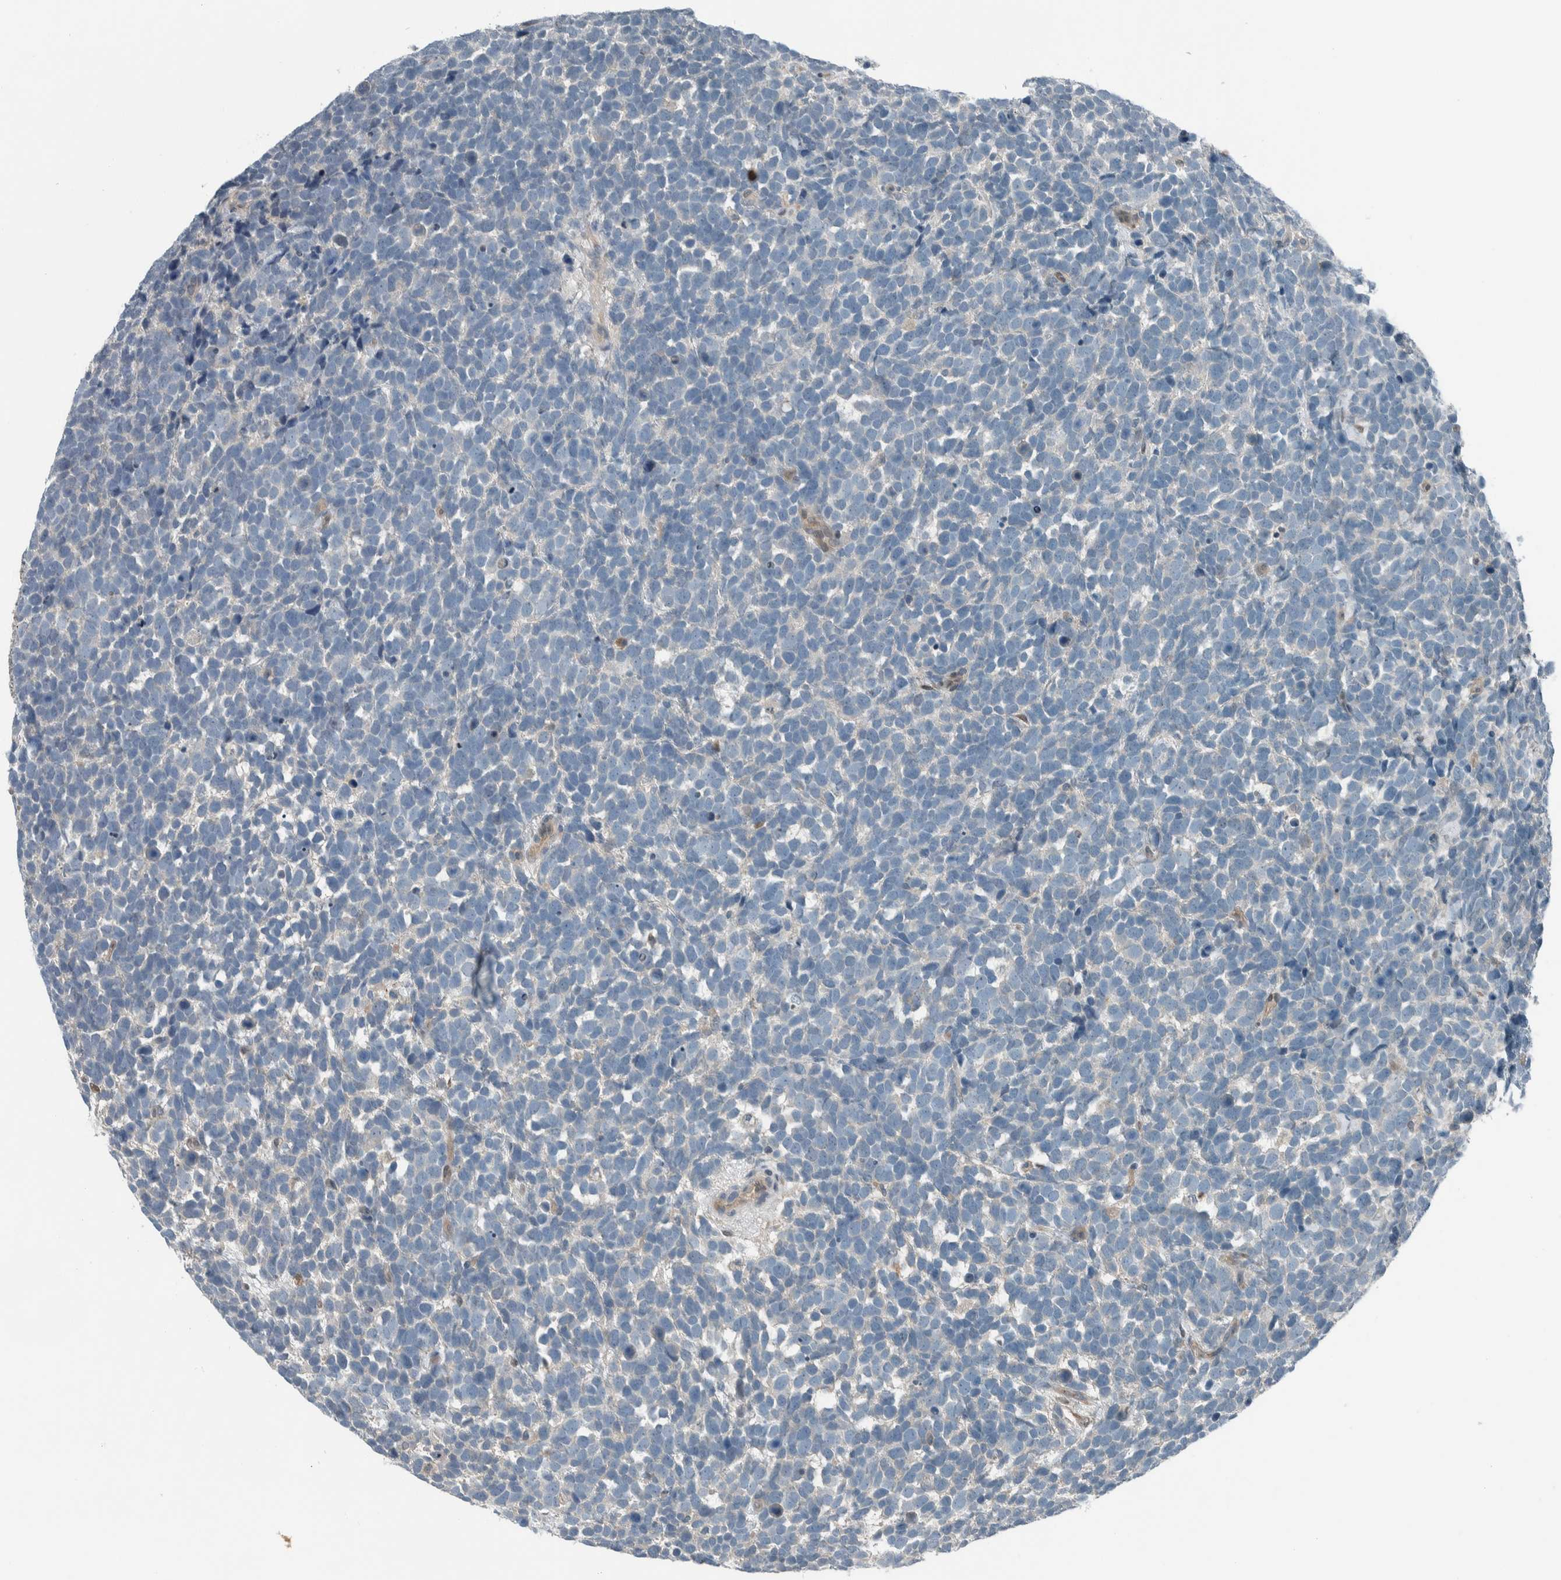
{"staining": {"intensity": "negative", "quantity": "none", "location": "none"}, "tissue": "urothelial cancer", "cell_type": "Tumor cells", "image_type": "cancer", "snomed": [{"axis": "morphology", "description": "Urothelial carcinoma, High grade"}, {"axis": "topography", "description": "Urinary bladder"}], "caption": "Immunohistochemistry photomicrograph of high-grade urothelial carcinoma stained for a protein (brown), which displays no positivity in tumor cells.", "gene": "ALAD", "patient": {"sex": "female", "age": 82}}